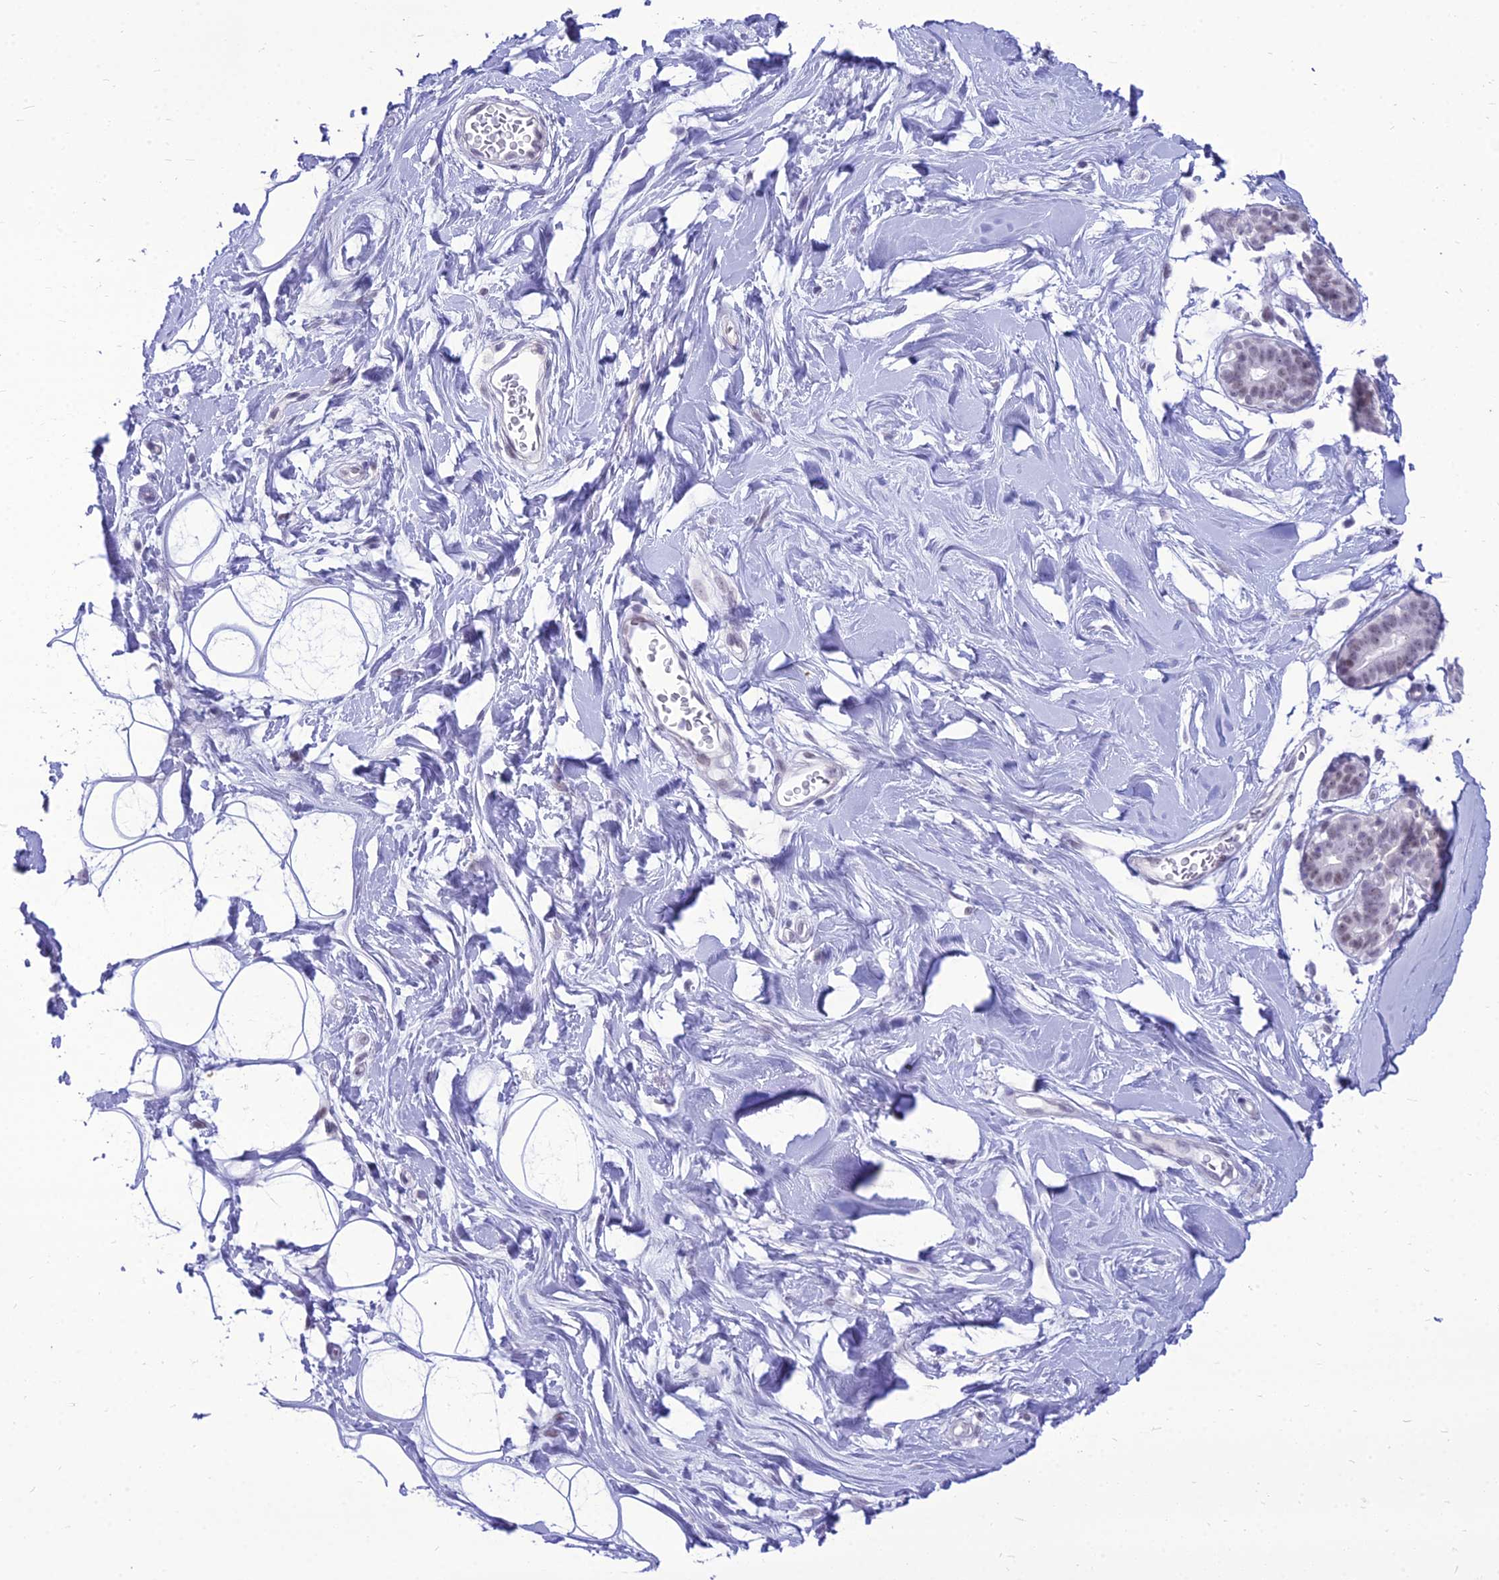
{"staining": {"intensity": "negative", "quantity": "none", "location": "none"}, "tissue": "adipose tissue", "cell_type": "Adipocytes", "image_type": "normal", "snomed": [{"axis": "morphology", "description": "Normal tissue, NOS"}, {"axis": "topography", "description": "Breast"}], "caption": "A photomicrograph of adipose tissue stained for a protein displays no brown staining in adipocytes. The staining is performed using DAB brown chromogen with nuclei counter-stained in using hematoxylin.", "gene": "DHX40", "patient": {"sex": "female", "age": 26}}